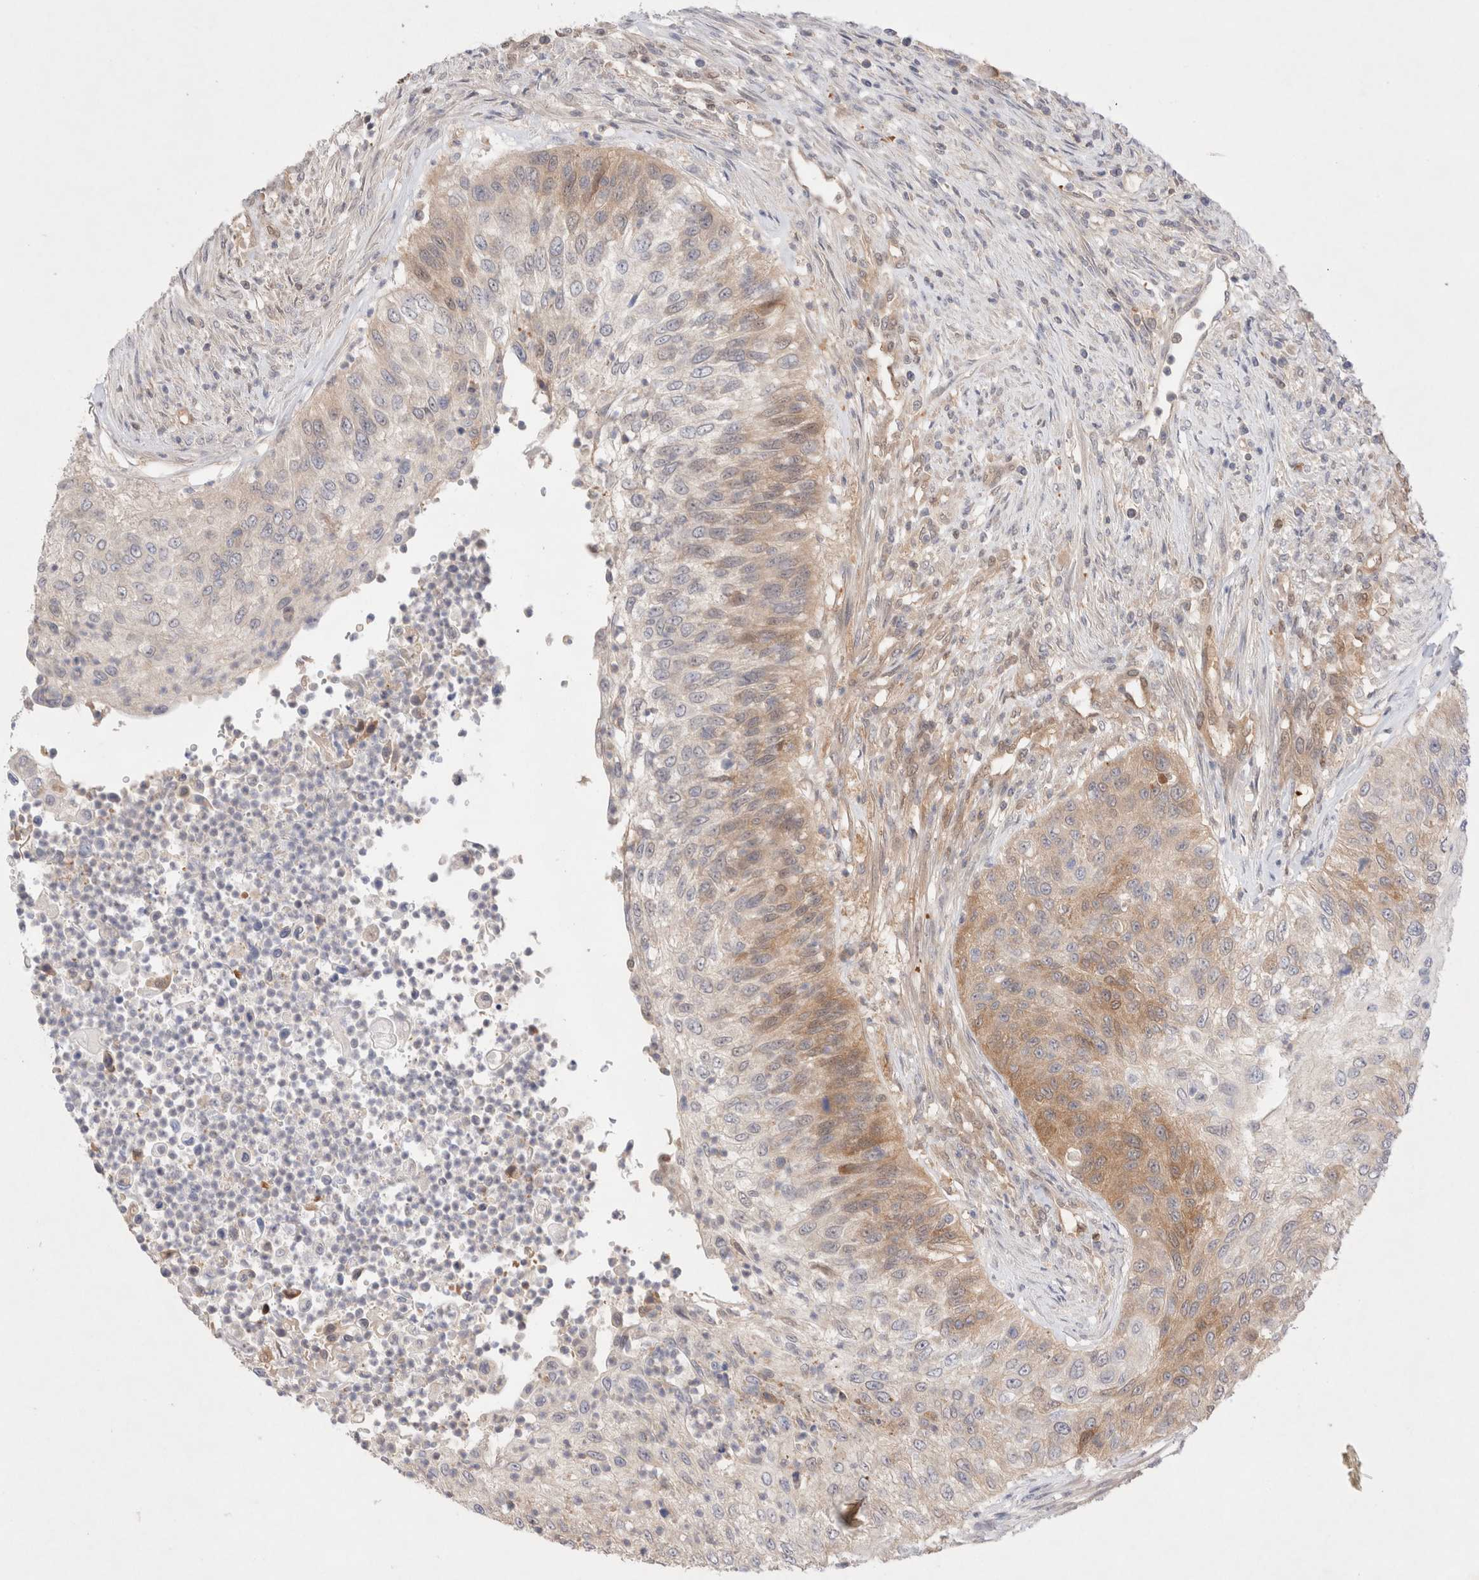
{"staining": {"intensity": "moderate", "quantity": "<25%", "location": "cytoplasmic/membranous"}, "tissue": "urothelial cancer", "cell_type": "Tumor cells", "image_type": "cancer", "snomed": [{"axis": "morphology", "description": "Urothelial carcinoma, High grade"}, {"axis": "topography", "description": "Urinary bladder"}], "caption": "High-grade urothelial carcinoma tissue exhibits moderate cytoplasmic/membranous positivity in approximately <25% of tumor cells, visualized by immunohistochemistry. Using DAB (3,3'-diaminobenzidine) (brown) and hematoxylin (blue) stains, captured at high magnification using brightfield microscopy.", "gene": "STARD10", "patient": {"sex": "female", "age": 60}}